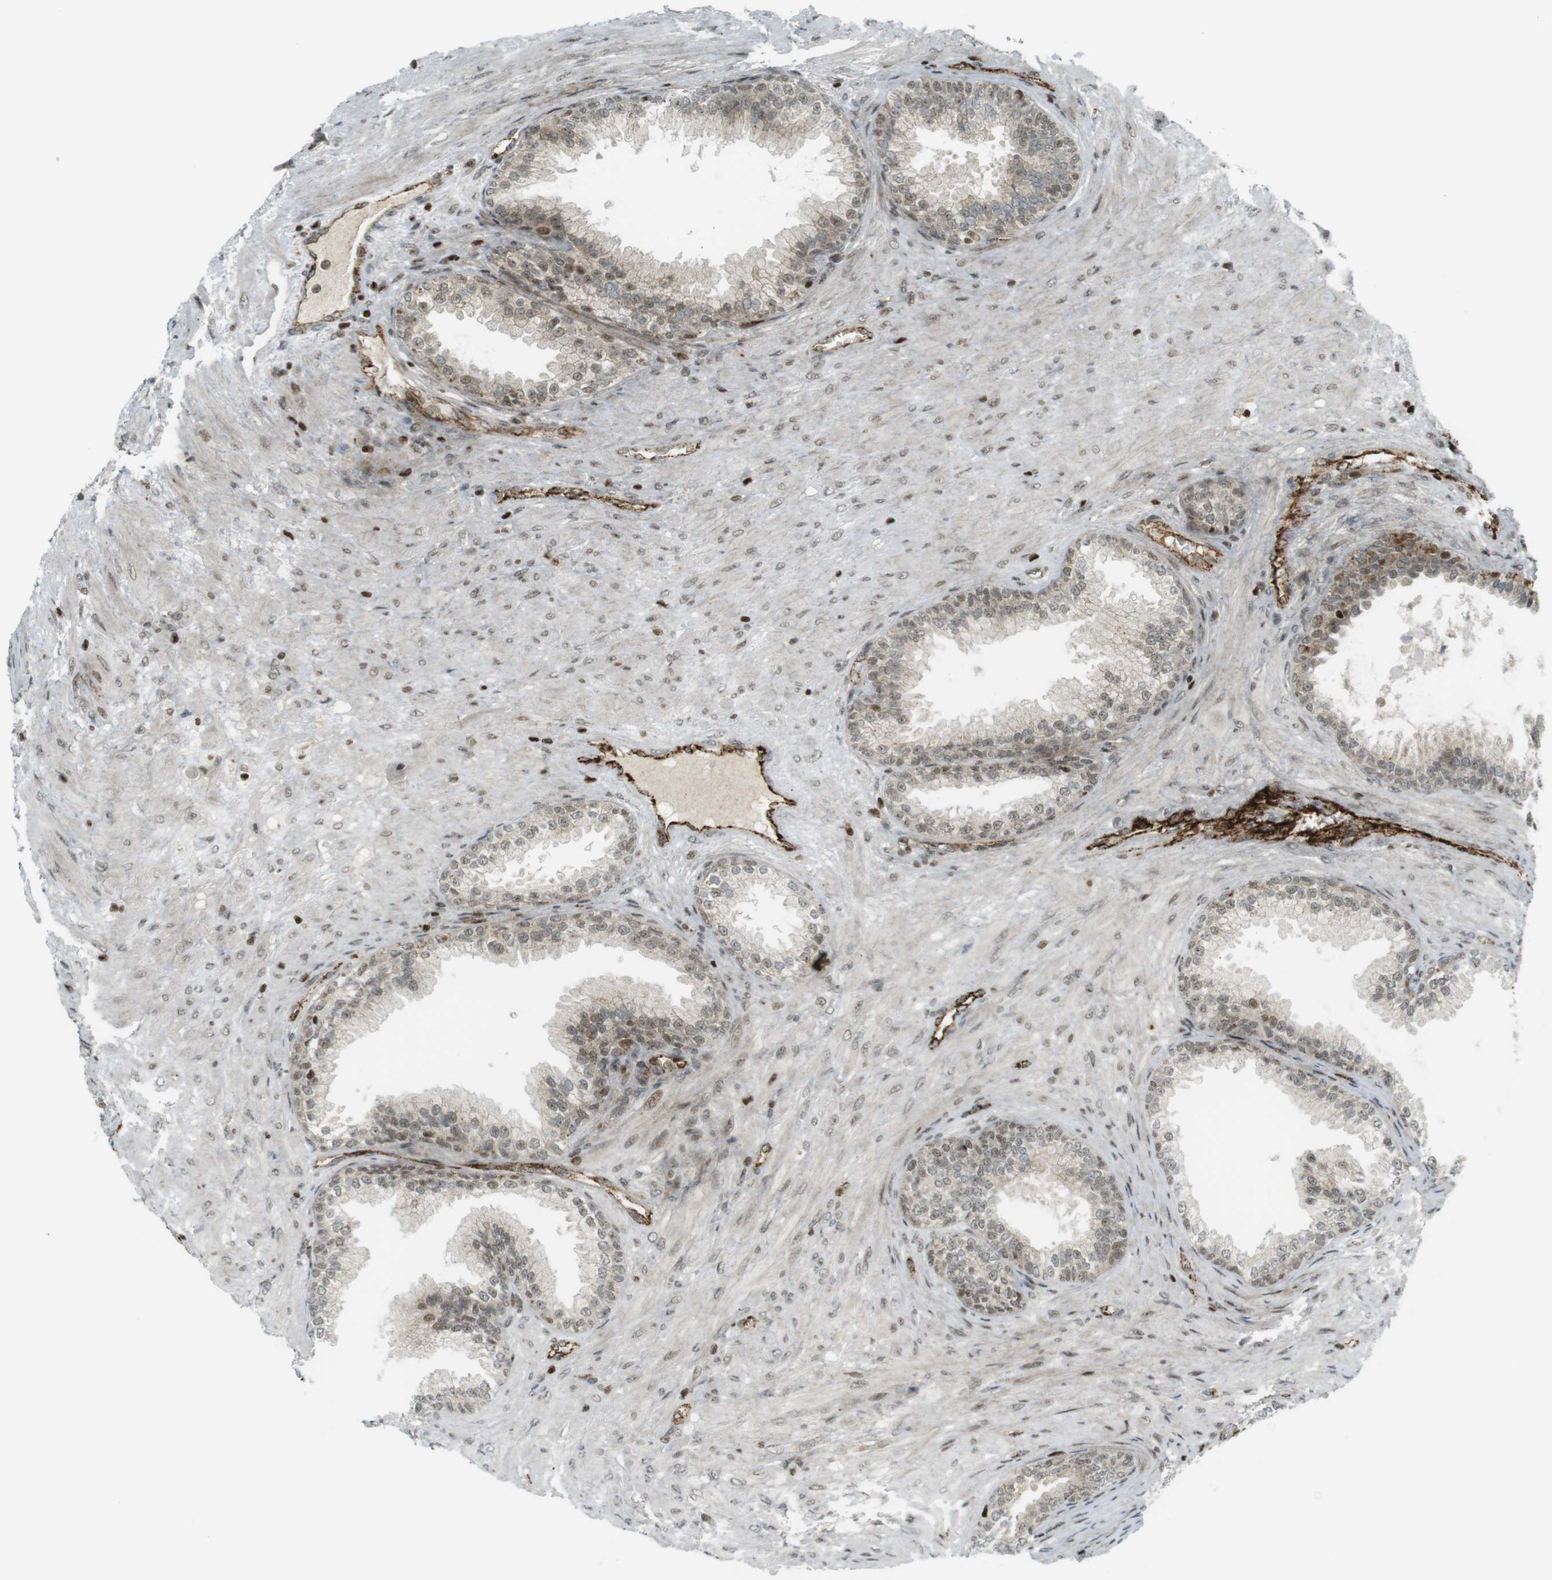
{"staining": {"intensity": "weak", "quantity": ">75%", "location": "cytoplasmic/membranous,nuclear"}, "tissue": "prostate", "cell_type": "Glandular cells", "image_type": "normal", "snomed": [{"axis": "morphology", "description": "Normal tissue, NOS"}, {"axis": "topography", "description": "Prostate"}], "caption": "Protein staining of benign prostate shows weak cytoplasmic/membranous,nuclear positivity in approximately >75% of glandular cells.", "gene": "PPP1R13B", "patient": {"sex": "male", "age": 76}}